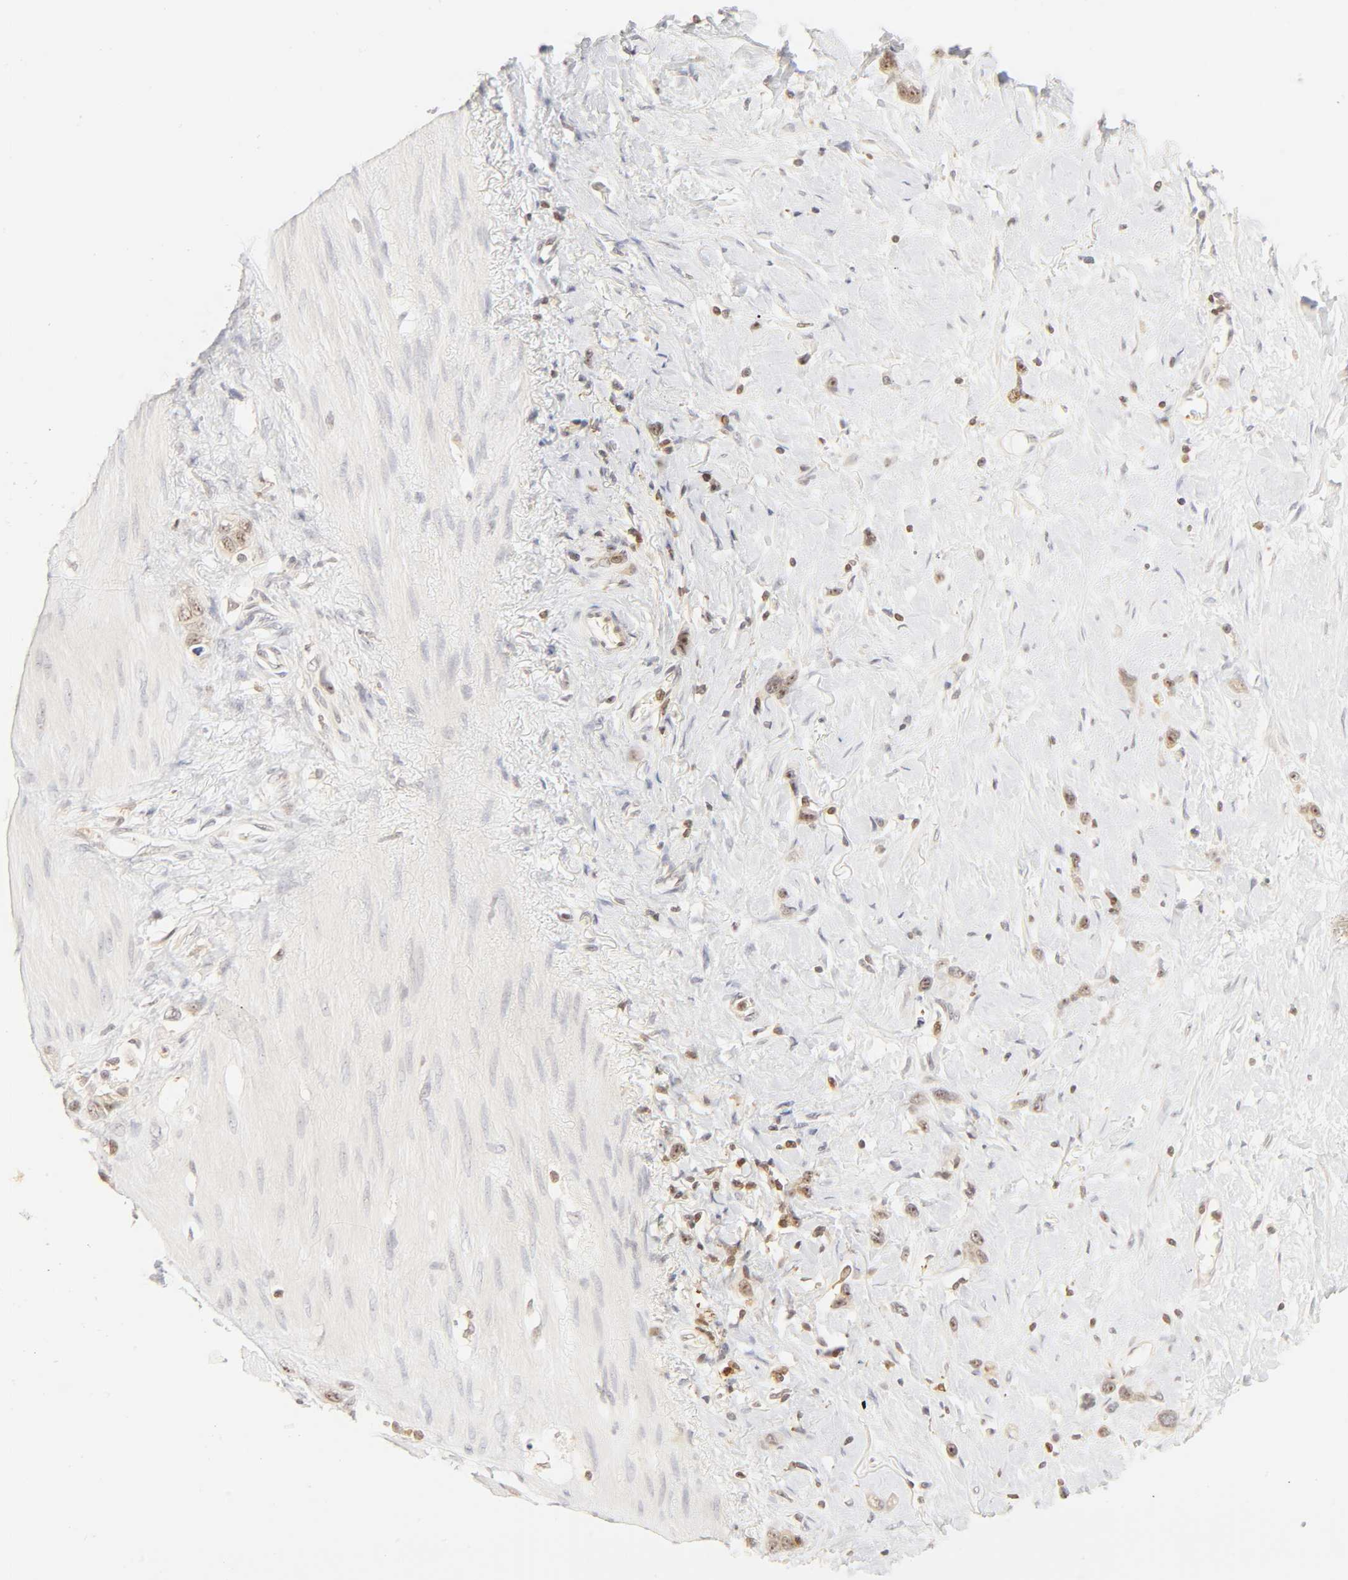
{"staining": {"intensity": "moderate", "quantity": "25%-75%", "location": "cytoplasmic/membranous"}, "tissue": "stomach cancer", "cell_type": "Tumor cells", "image_type": "cancer", "snomed": [{"axis": "morphology", "description": "Normal tissue, NOS"}, {"axis": "morphology", "description": "Adenocarcinoma, NOS"}, {"axis": "morphology", "description": "Adenocarcinoma, High grade"}, {"axis": "topography", "description": "Stomach, upper"}, {"axis": "topography", "description": "Stomach"}], "caption": "The histopathology image reveals immunohistochemical staining of stomach cancer. There is moderate cytoplasmic/membranous positivity is present in approximately 25%-75% of tumor cells.", "gene": "KIF2A", "patient": {"sex": "female", "age": 65}}